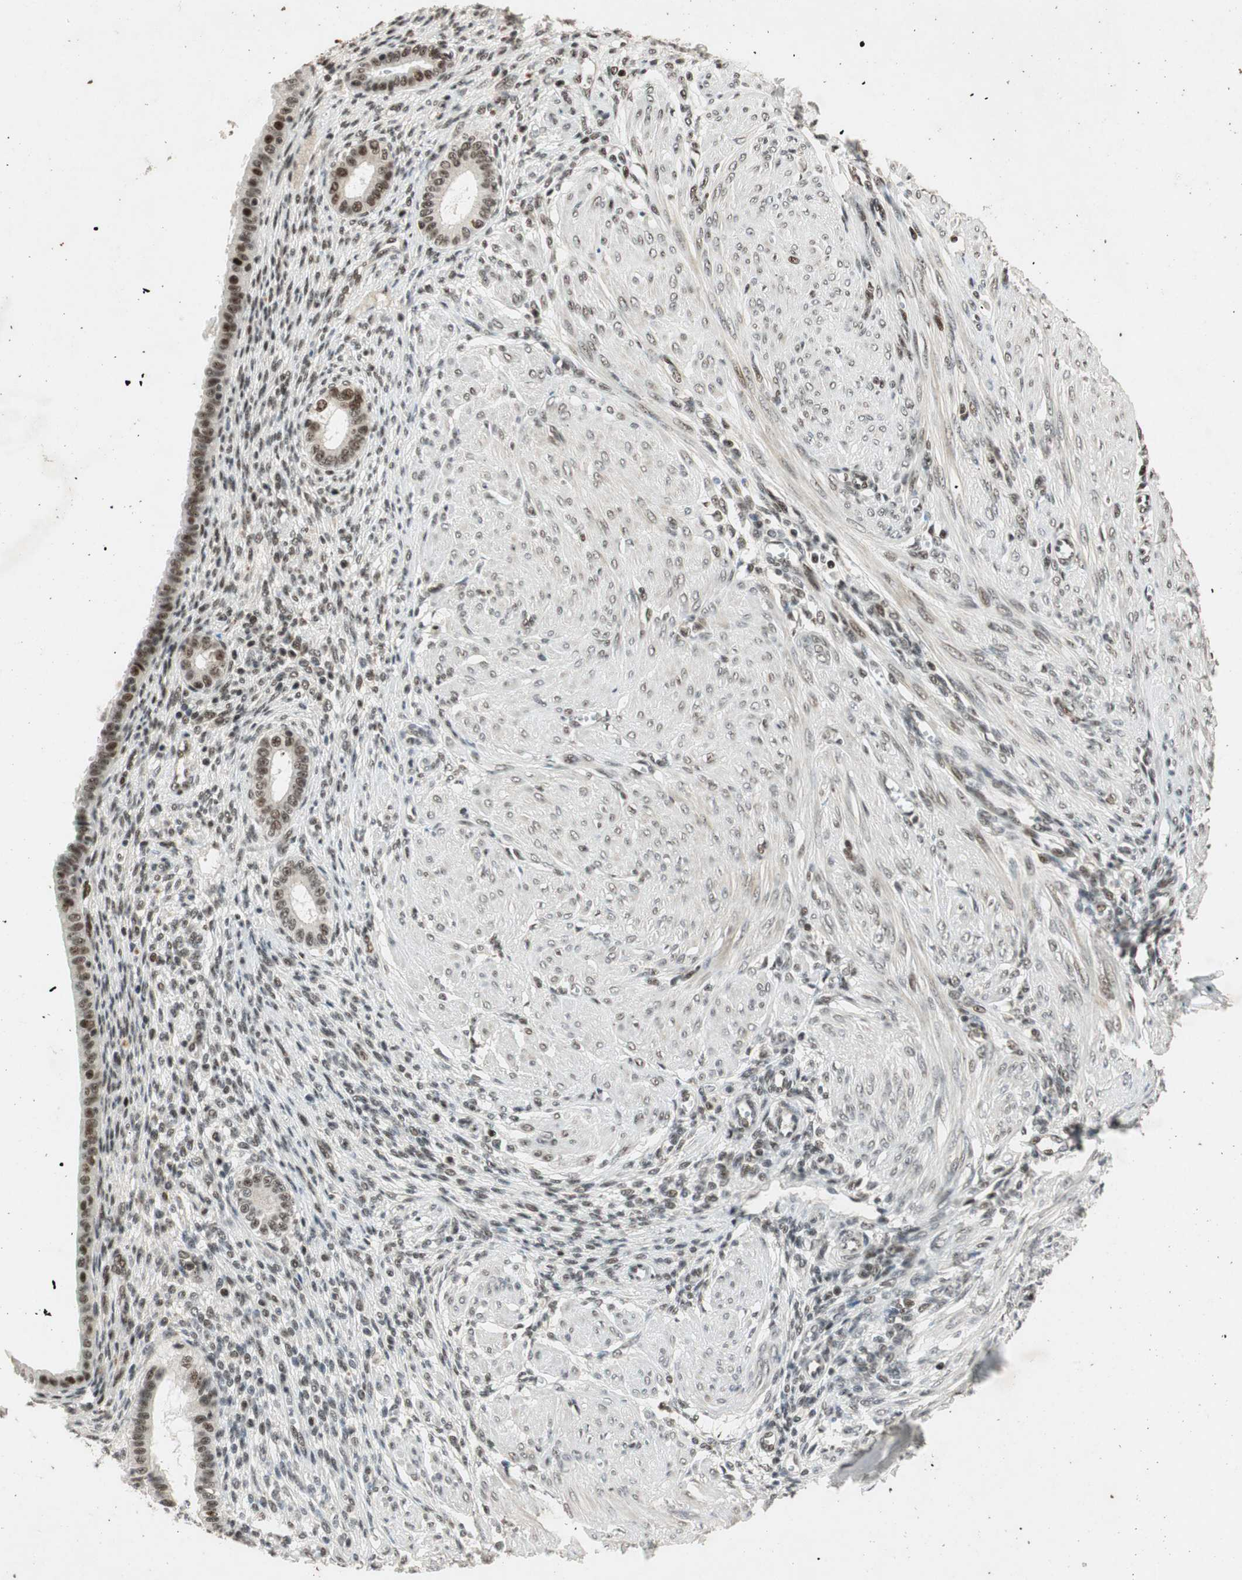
{"staining": {"intensity": "moderate", "quantity": "25%-75%", "location": "nuclear"}, "tissue": "endometrium", "cell_type": "Cells in endometrial stroma", "image_type": "normal", "snomed": [{"axis": "morphology", "description": "Normal tissue, NOS"}, {"axis": "topography", "description": "Endometrium"}], "caption": "A brown stain labels moderate nuclear staining of a protein in cells in endometrial stroma of normal human endometrium.", "gene": "NCBP3", "patient": {"sex": "female", "age": 72}}